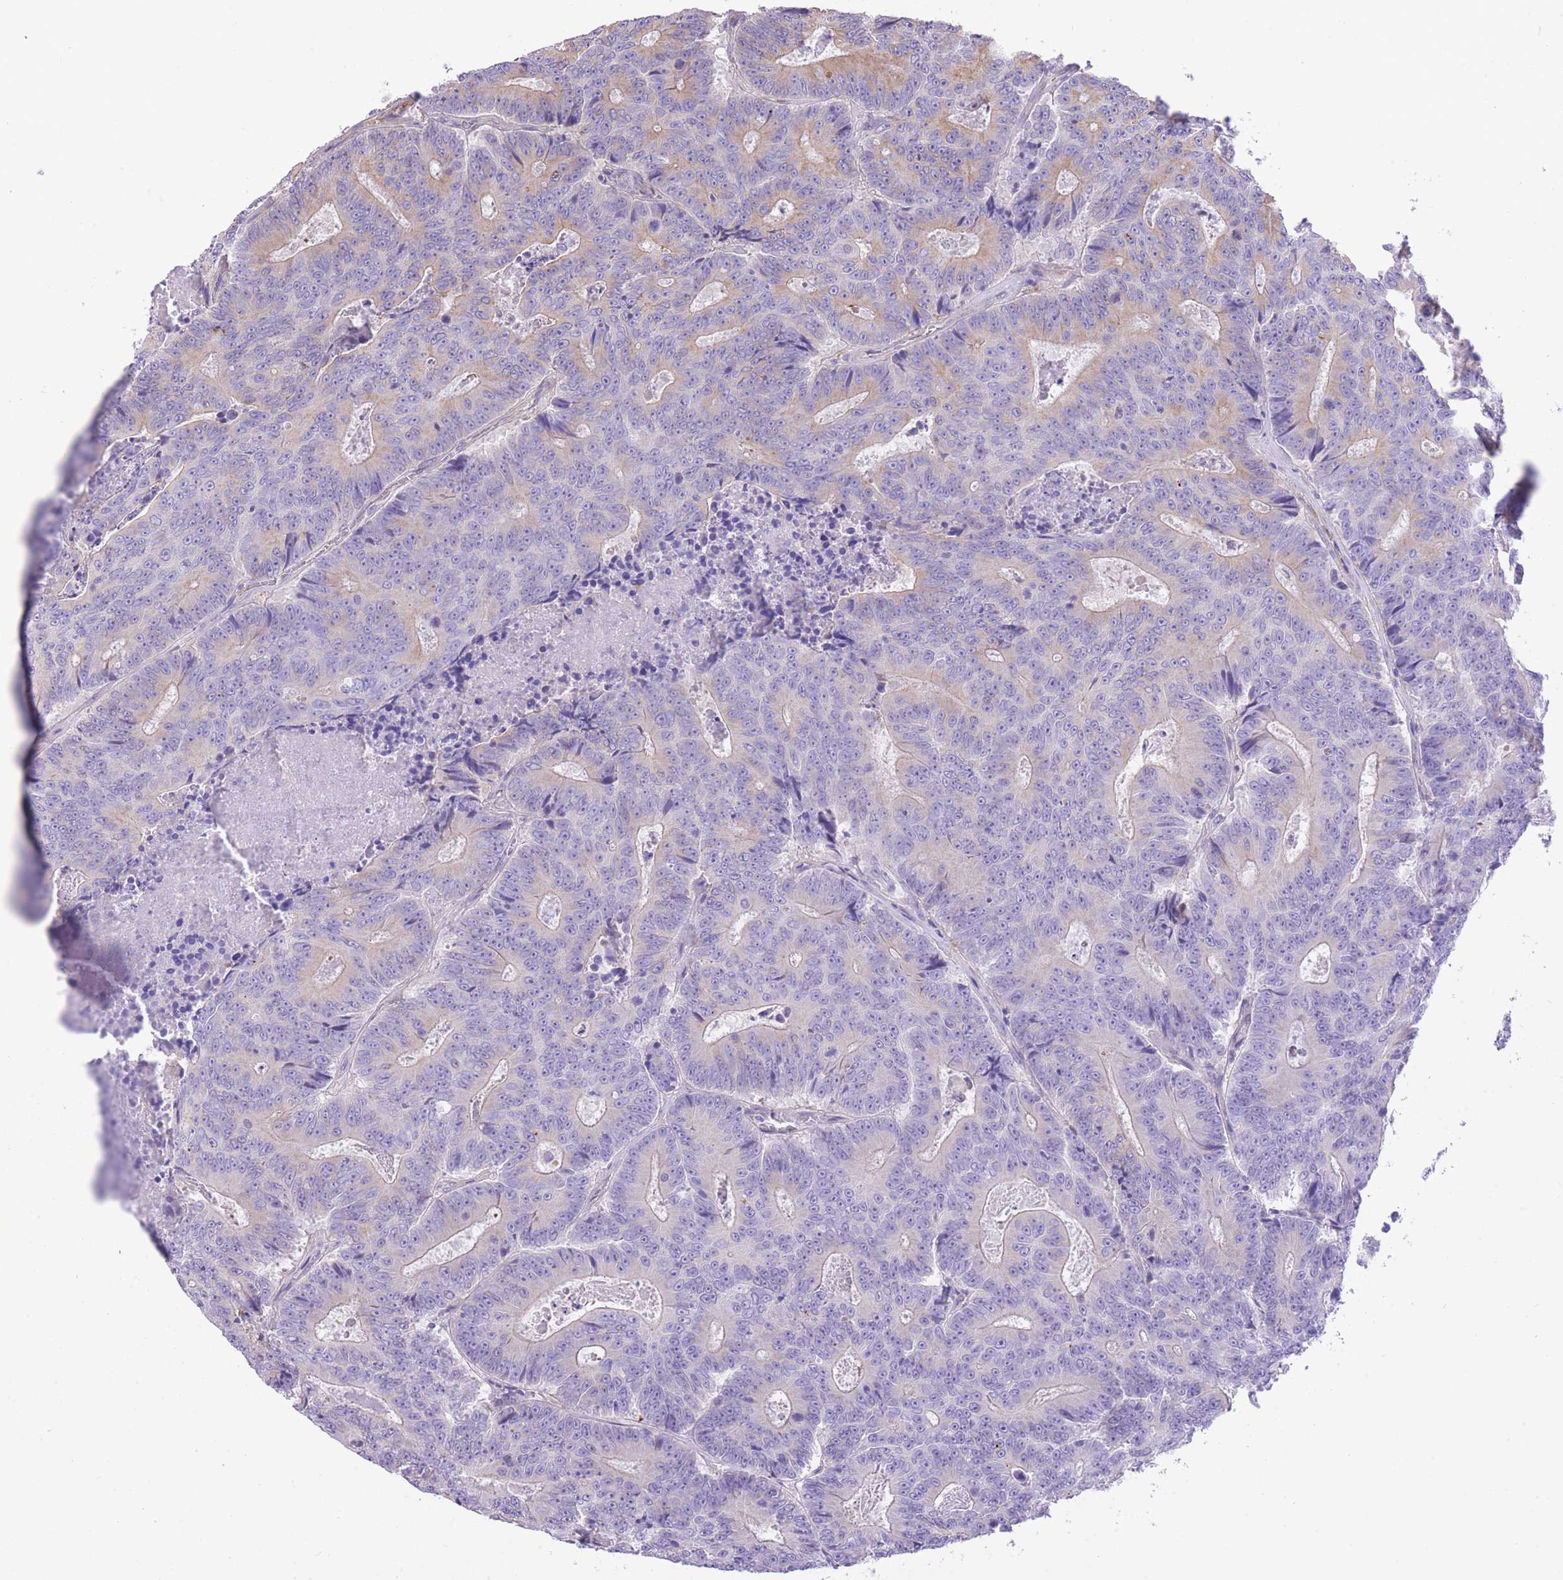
{"staining": {"intensity": "weak", "quantity": "<25%", "location": "cytoplasmic/membranous"}, "tissue": "colorectal cancer", "cell_type": "Tumor cells", "image_type": "cancer", "snomed": [{"axis": "morphology", "description": "Adenocarcinoma, NOS"}, {"axis": "topography", "description": "Colon"}], "caption": "An image of human colorectal adenocarcinoma is negative for staining in tumor cells.", "gene": "RHOU", "patient": {"sex": "male", "age": 83}}